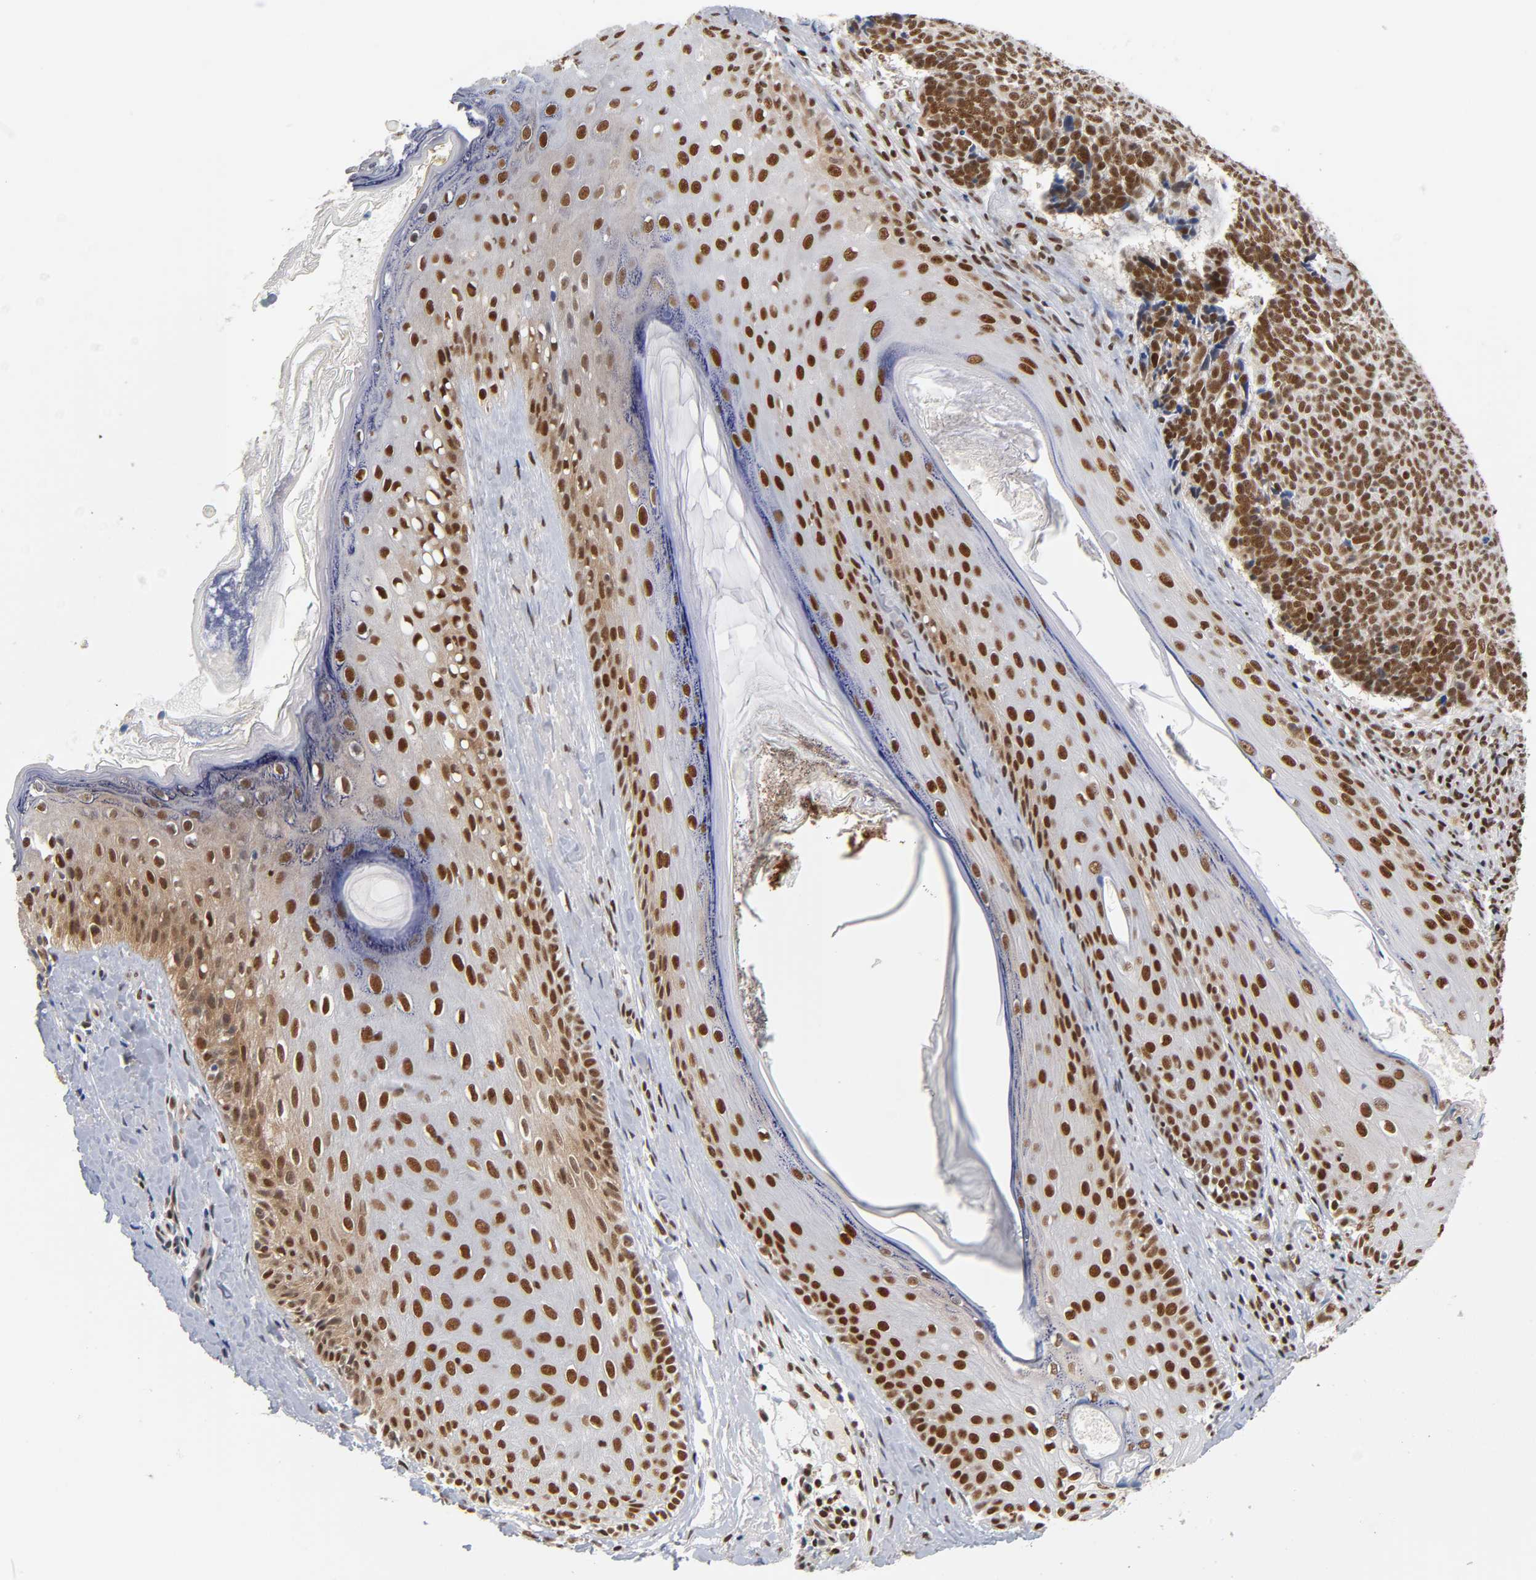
{"staining": {"intensity": "strong", "quantity": ">75%", "location": "nuclear"}, "tissue": "skin cancer", "cell_type": "Tumor cells", "image_type": "cancer", "snomed": [{"axis": "morphology", "description": "Basal cell carcinoma"}, {"axis": "topography", "description": "Skin"}], "caption": "There is high levels of strong nuclear positivity in tumor cells of skin cancer (basal cell carcinoma), as demonstrated by immunohistochemical staining (brown color).", "gene": "ILKAP", "patient": {"sex": "male", "age": 84}}